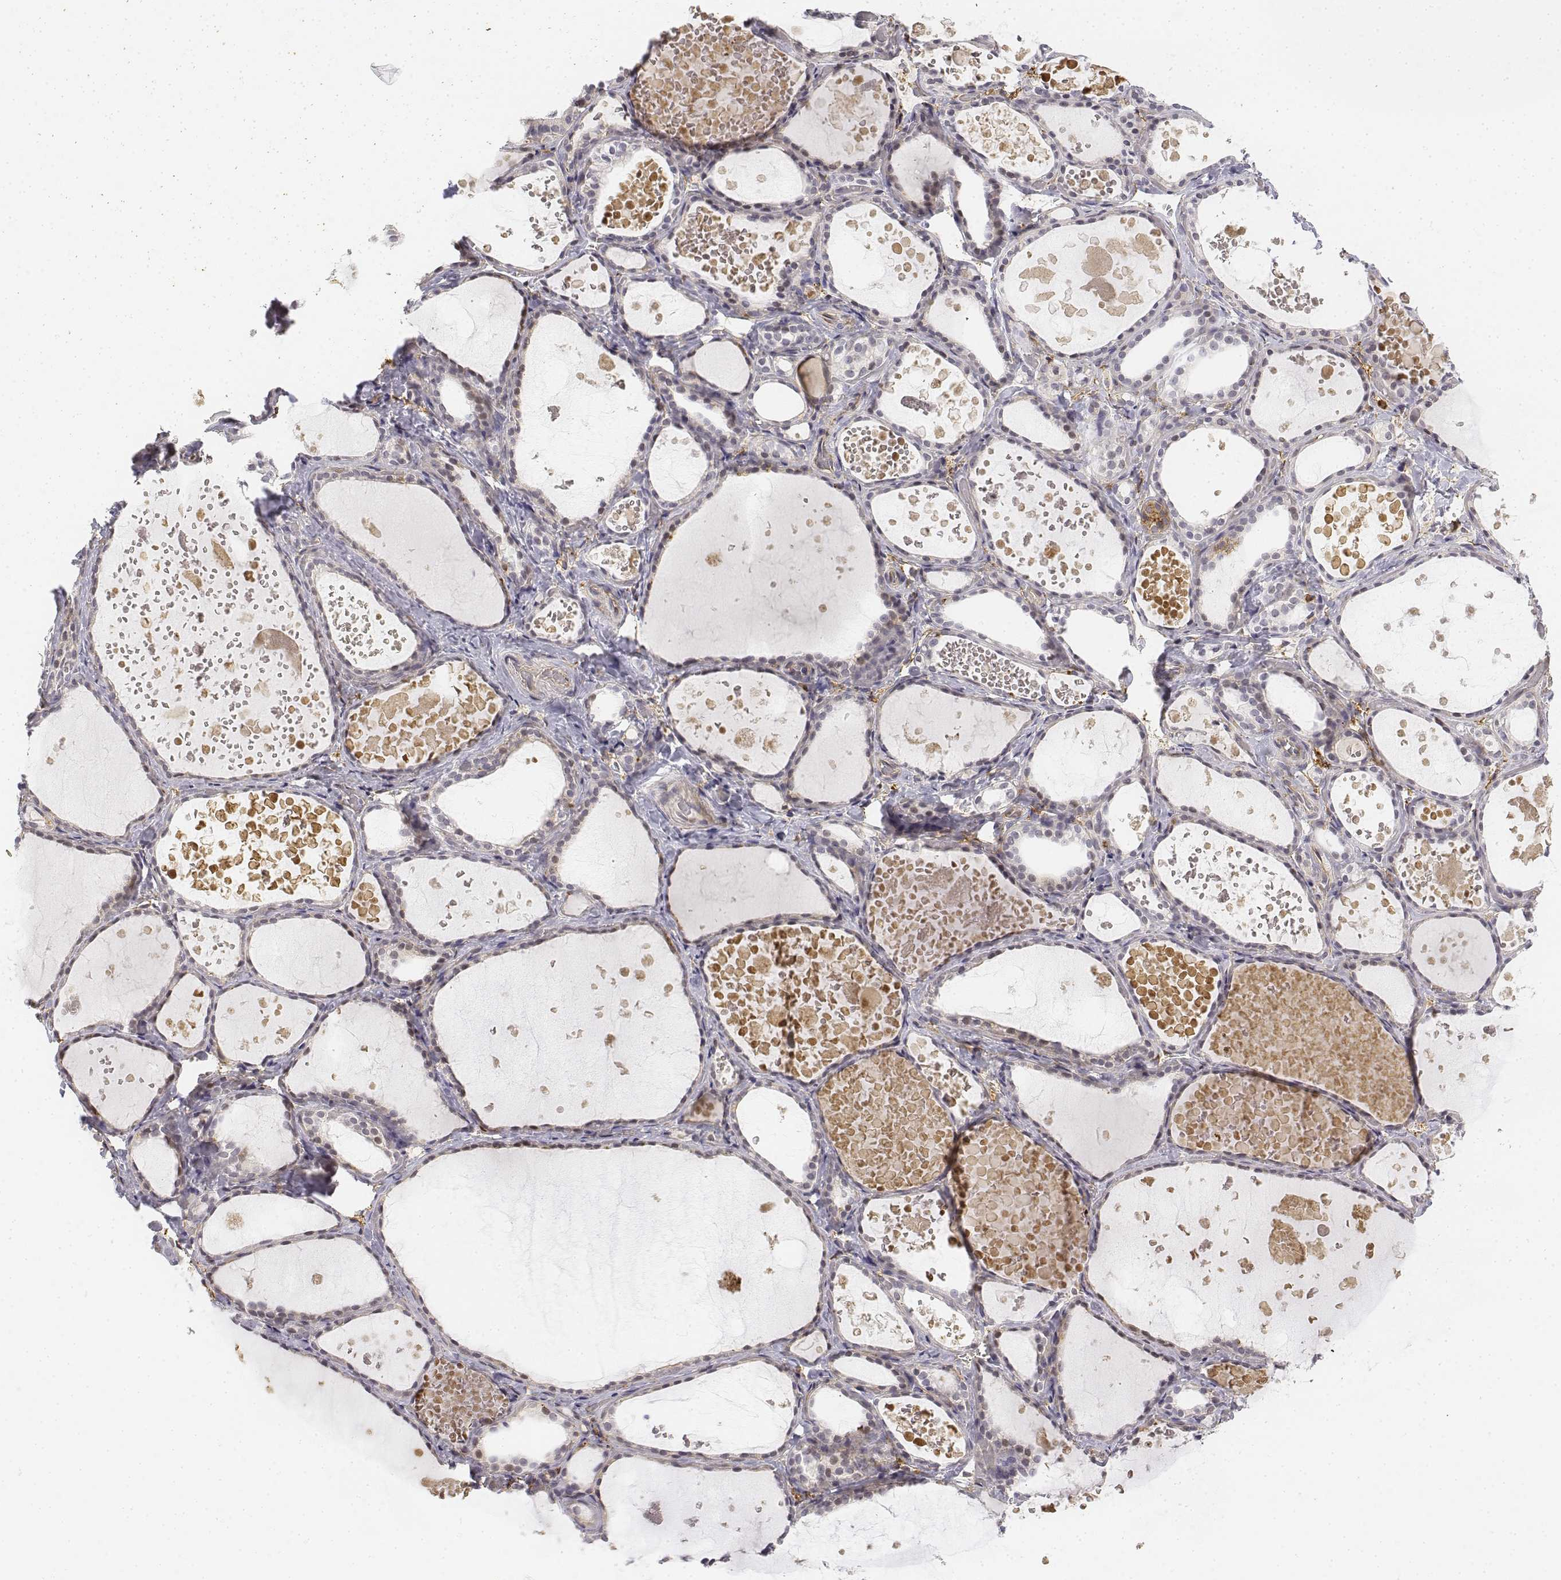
{"staining": {"intensity": "negative", "quantity": "none", "location": "none"}, "tissue": "thyroid gland", "cell_type": "Glandular cells", "image_type": "normal", "snomed": [{"axis": "morphology", "description": "Normal tissue, NOS"}, {"axis": "topography", "description": "Thyroid gland"}], "caption": "DAB (3,3'-diaminobenzidine) immunohistochemical staining of benign human thyroid gland demonstrates no significant expression in glandular cells. Nuclei are stained in blue.", "gene": "CD14", "patient": {"sex": "female", "age": 56}}